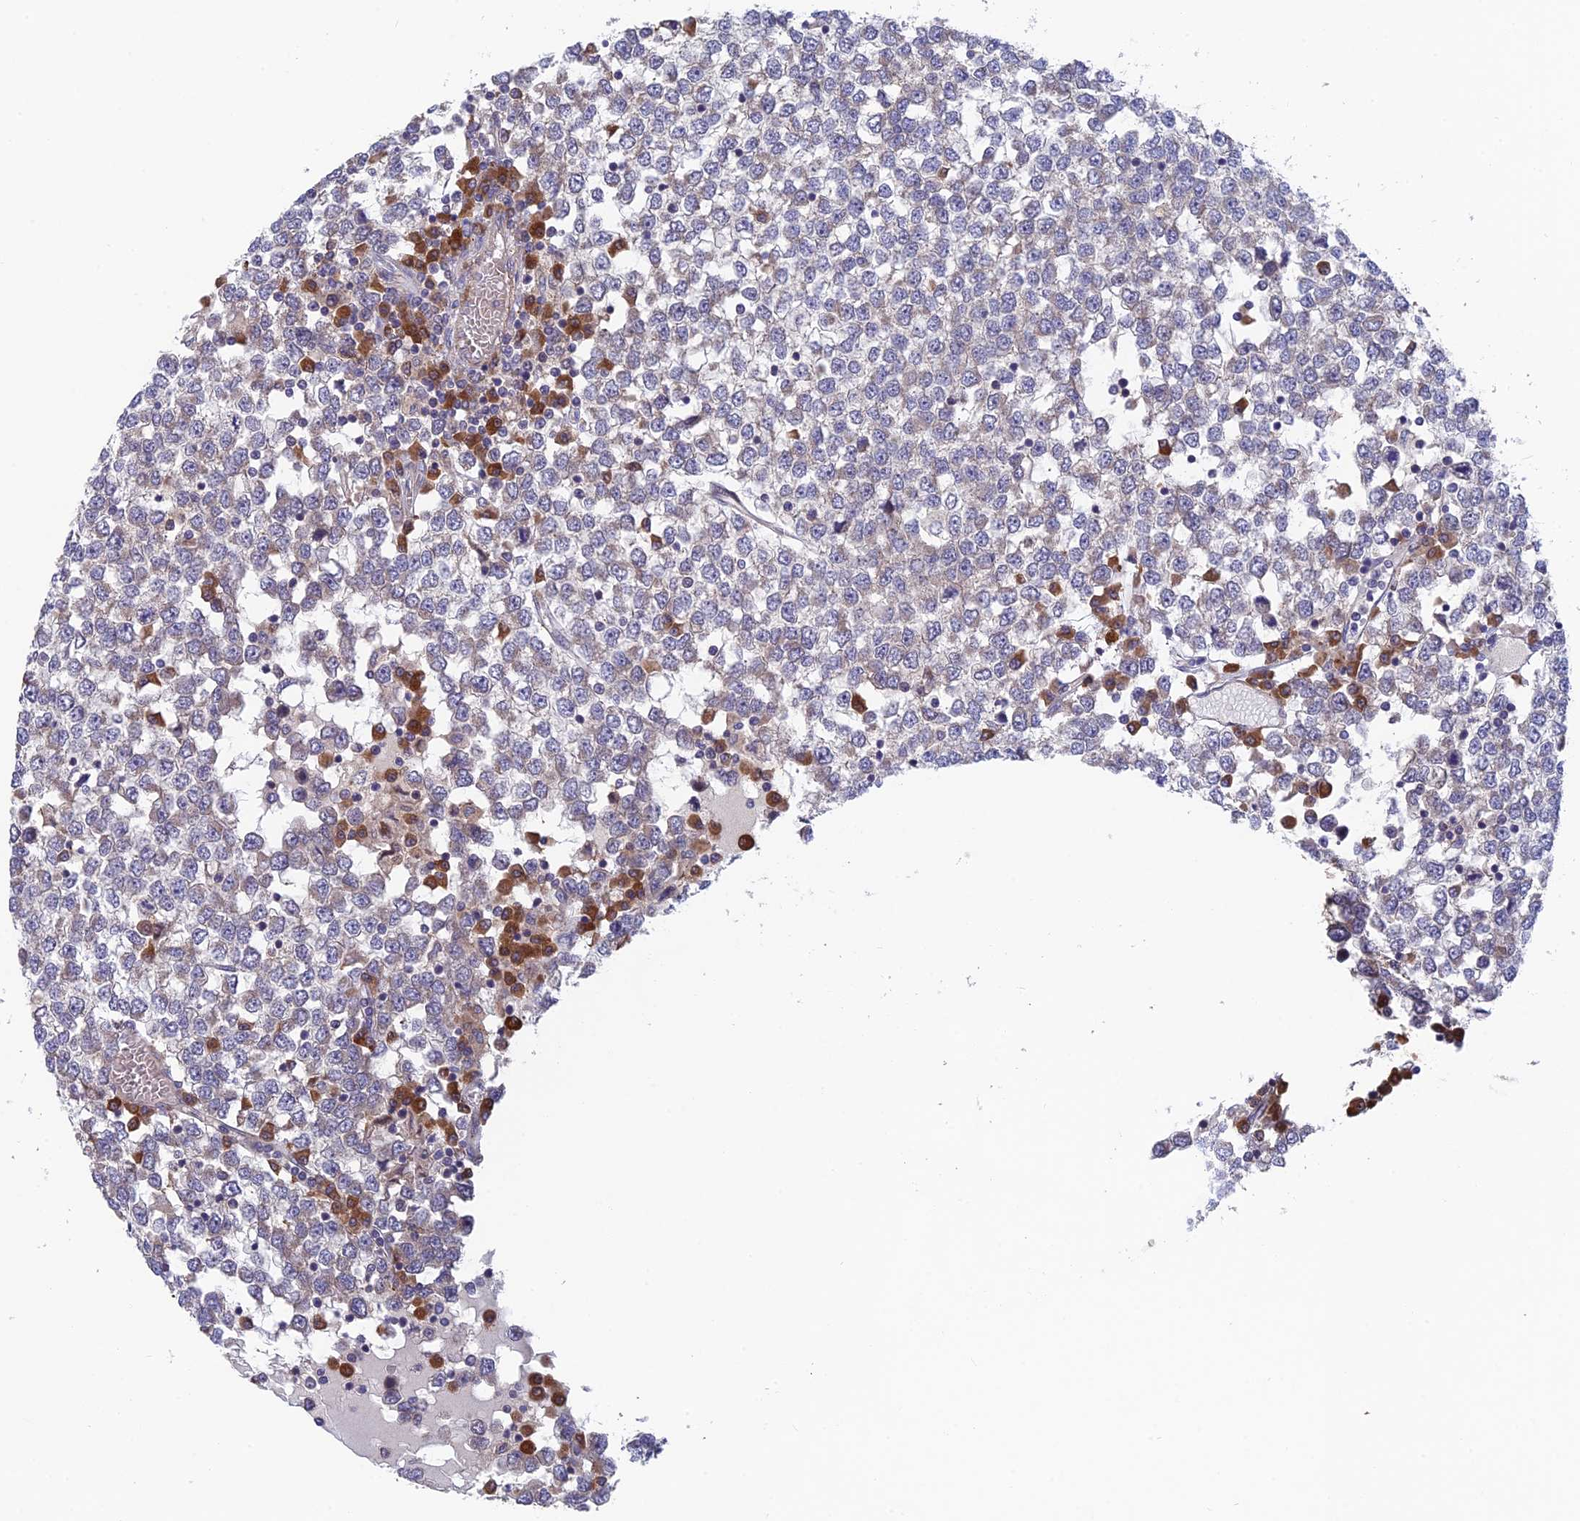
{"staining": {"intensity": "weak", "quantity": "25%-75%", "location": "cytoplasmic/membranous"}, "tissue": "testis cancer", "cell_type": "Tumor cells", "image_type": "cancer", "snomed": [{"axis": "morphology", "description": "Seminoma, NOS"}, {"axis": "topography", "description": "Testis"}], "caption": "Human testis cancer stained with a protein marker demonstrates weak staining in tumor cells.", "gene": "UROS", "patient": {"sex": "male", "age": 65}}